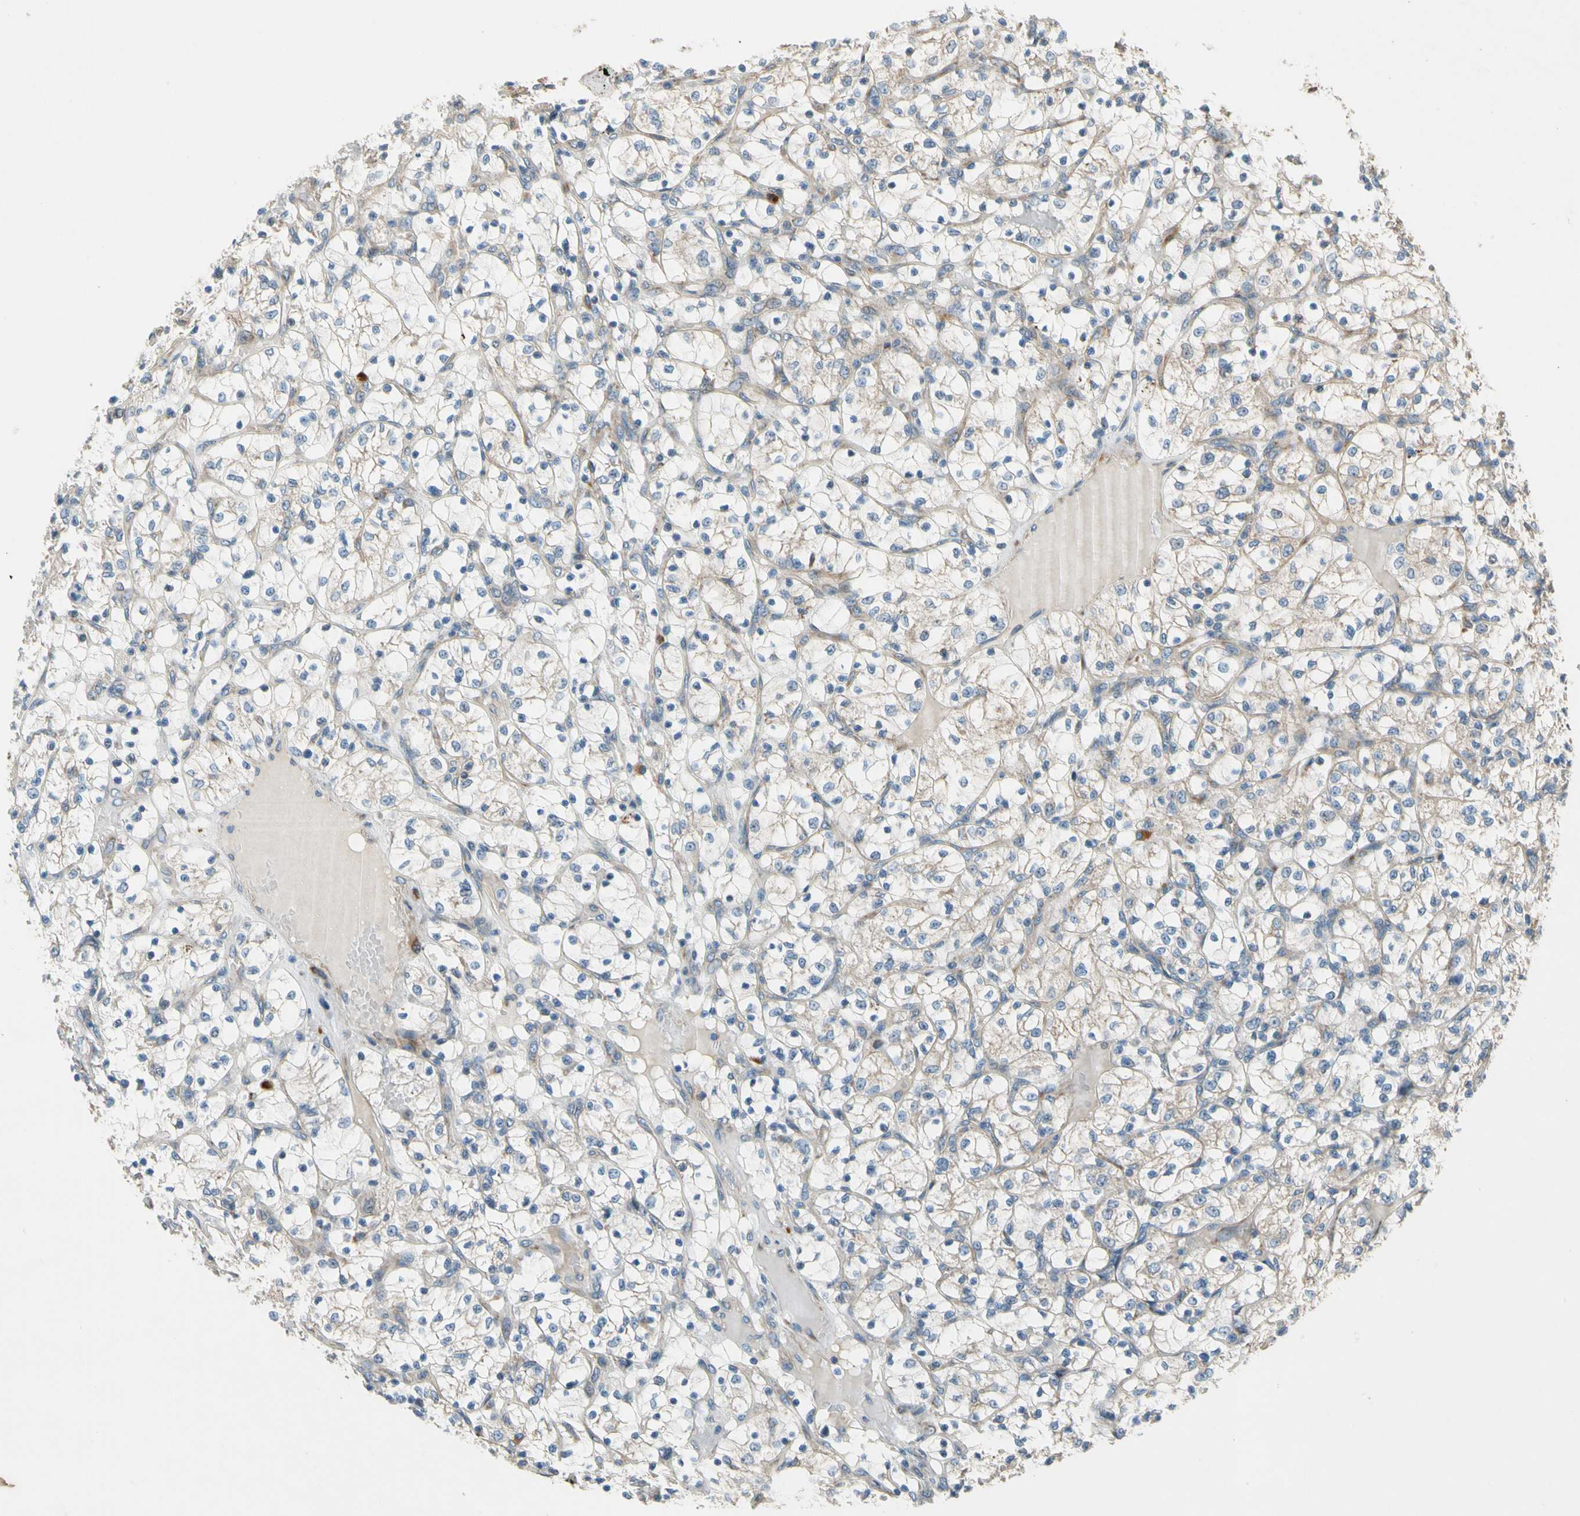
{"staining": {"intensity": "weak", "quantity": ">75%", "location": "cytoplasmic/membranous"}, "tissue": "renal cancer", "cell_type": "Tumor cells", "image_type": "cancer", "snomed": [{"axis": "morphology", "description": "Adenocarcinoma, NOS"}, {"axis": "topography", "description": "Kidney"}], "caption": "IHC staining of renal adenocarcinoma, which exhibits low levels of weak cytoplasmic/membranous expression in about >75% of tumor cells indicating weak cytoplasmic/membranous protein staining. The staining was performed using DAB (3,3'-diaminobenzidine) (brown) for protein detection and nuclei were counterstained in hematoxylin (blue).", "gene": "MST1R", "patient": {"sex": "female", "age": 69}}